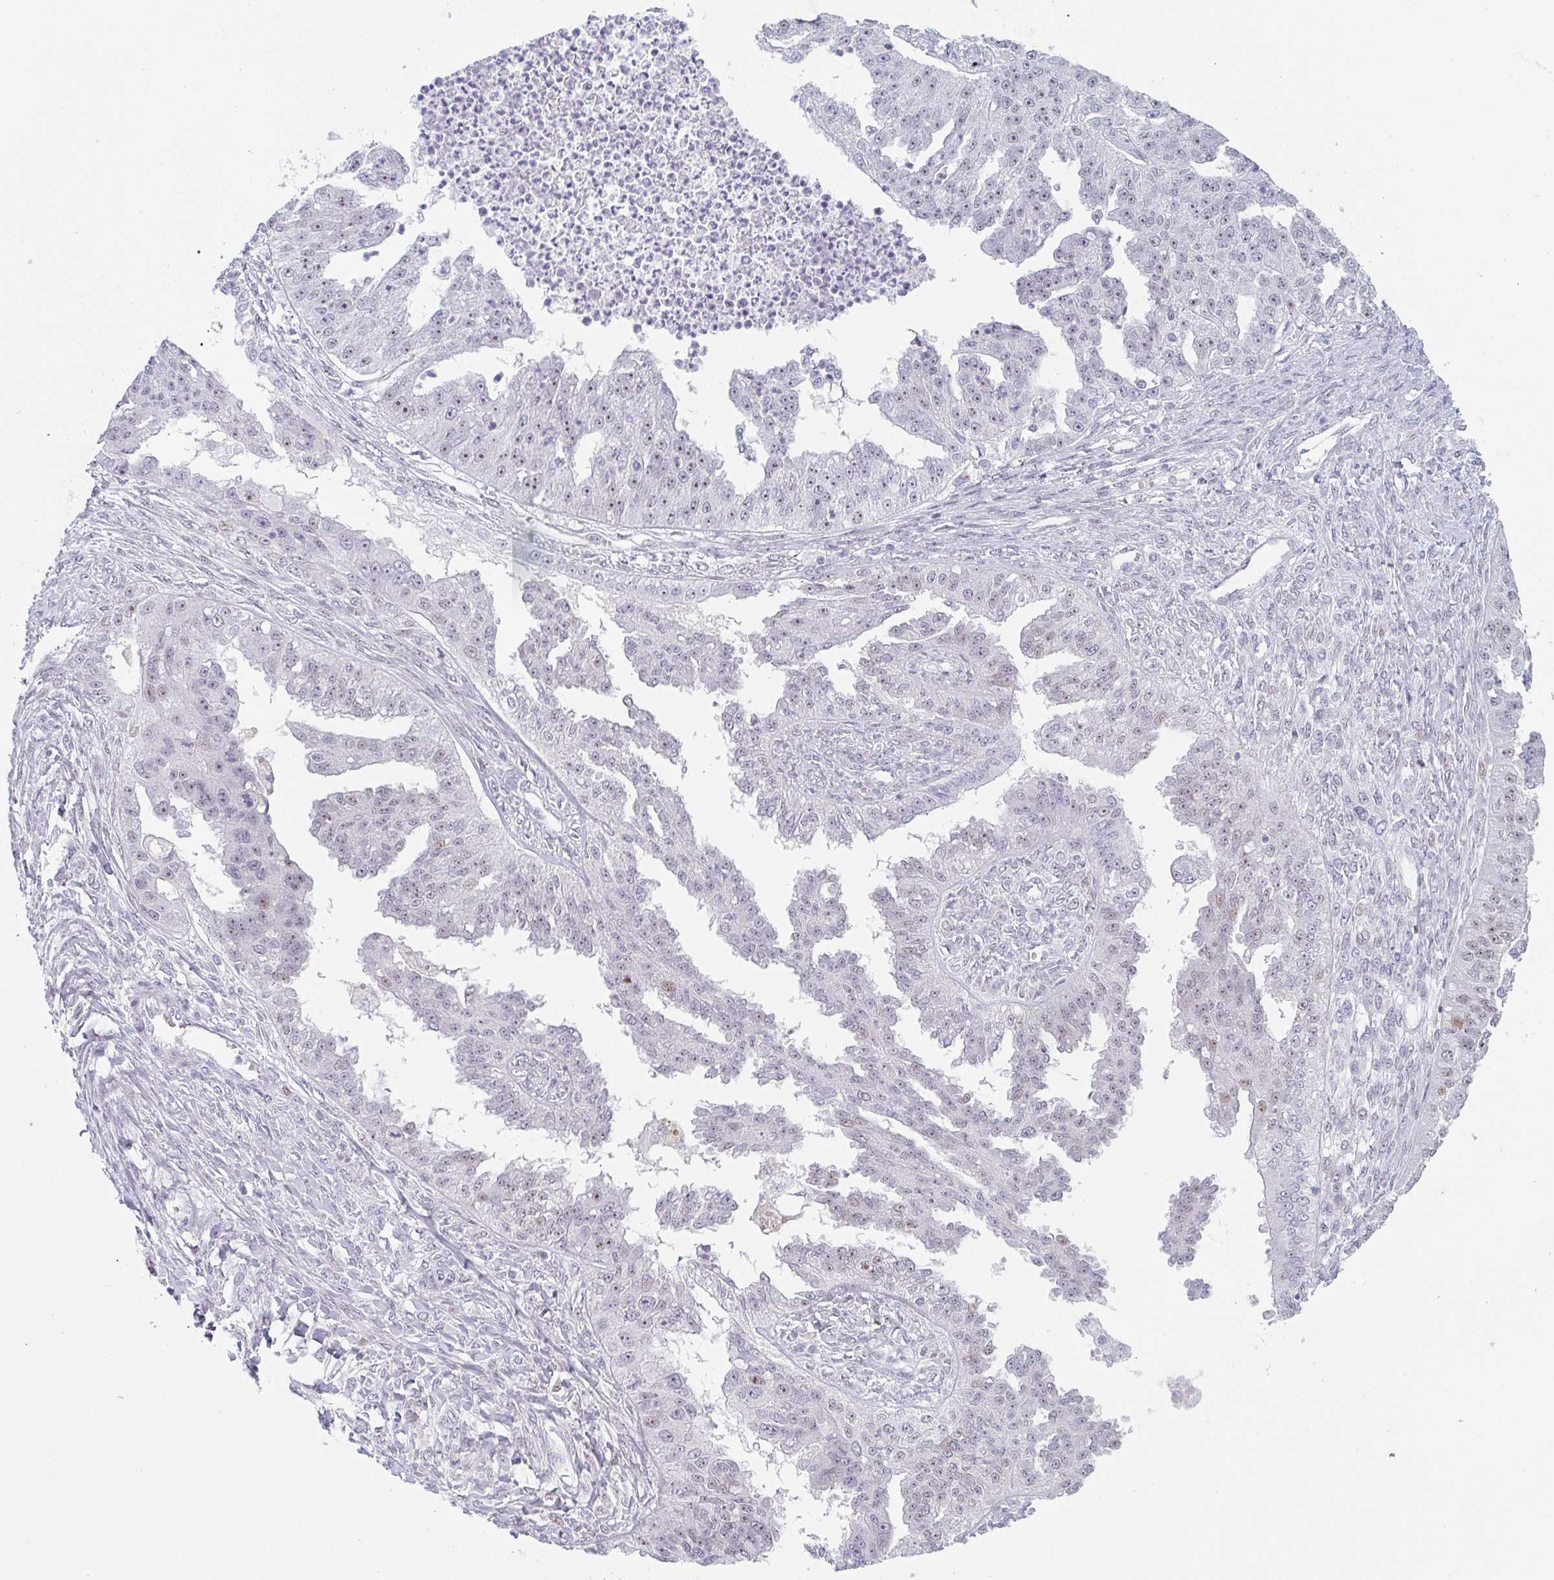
{"staining": {"intensity": "weak", "quantity": "25%-75%", "location": "nuclear"}, "tissue": "ovarian cancer", "cell_type": "Tumor cells", "image_type": "cancer", "snomed": [{"axis": "morphology", "description": "Cystadenocarcinoma, serous, NOS"}, {"axis": "topography", "description": "Ovary"}], "caption": "Immunohistochemistry histopathology image of serous cystadenocarcinoma (ovarian) stained for a protein (brown), which reveals low levels of weak nuclear positivity in about 25%-75% of tumor cells.", "gene": "POU2AF2", "patient": {"sex": "female", "age": 58}}